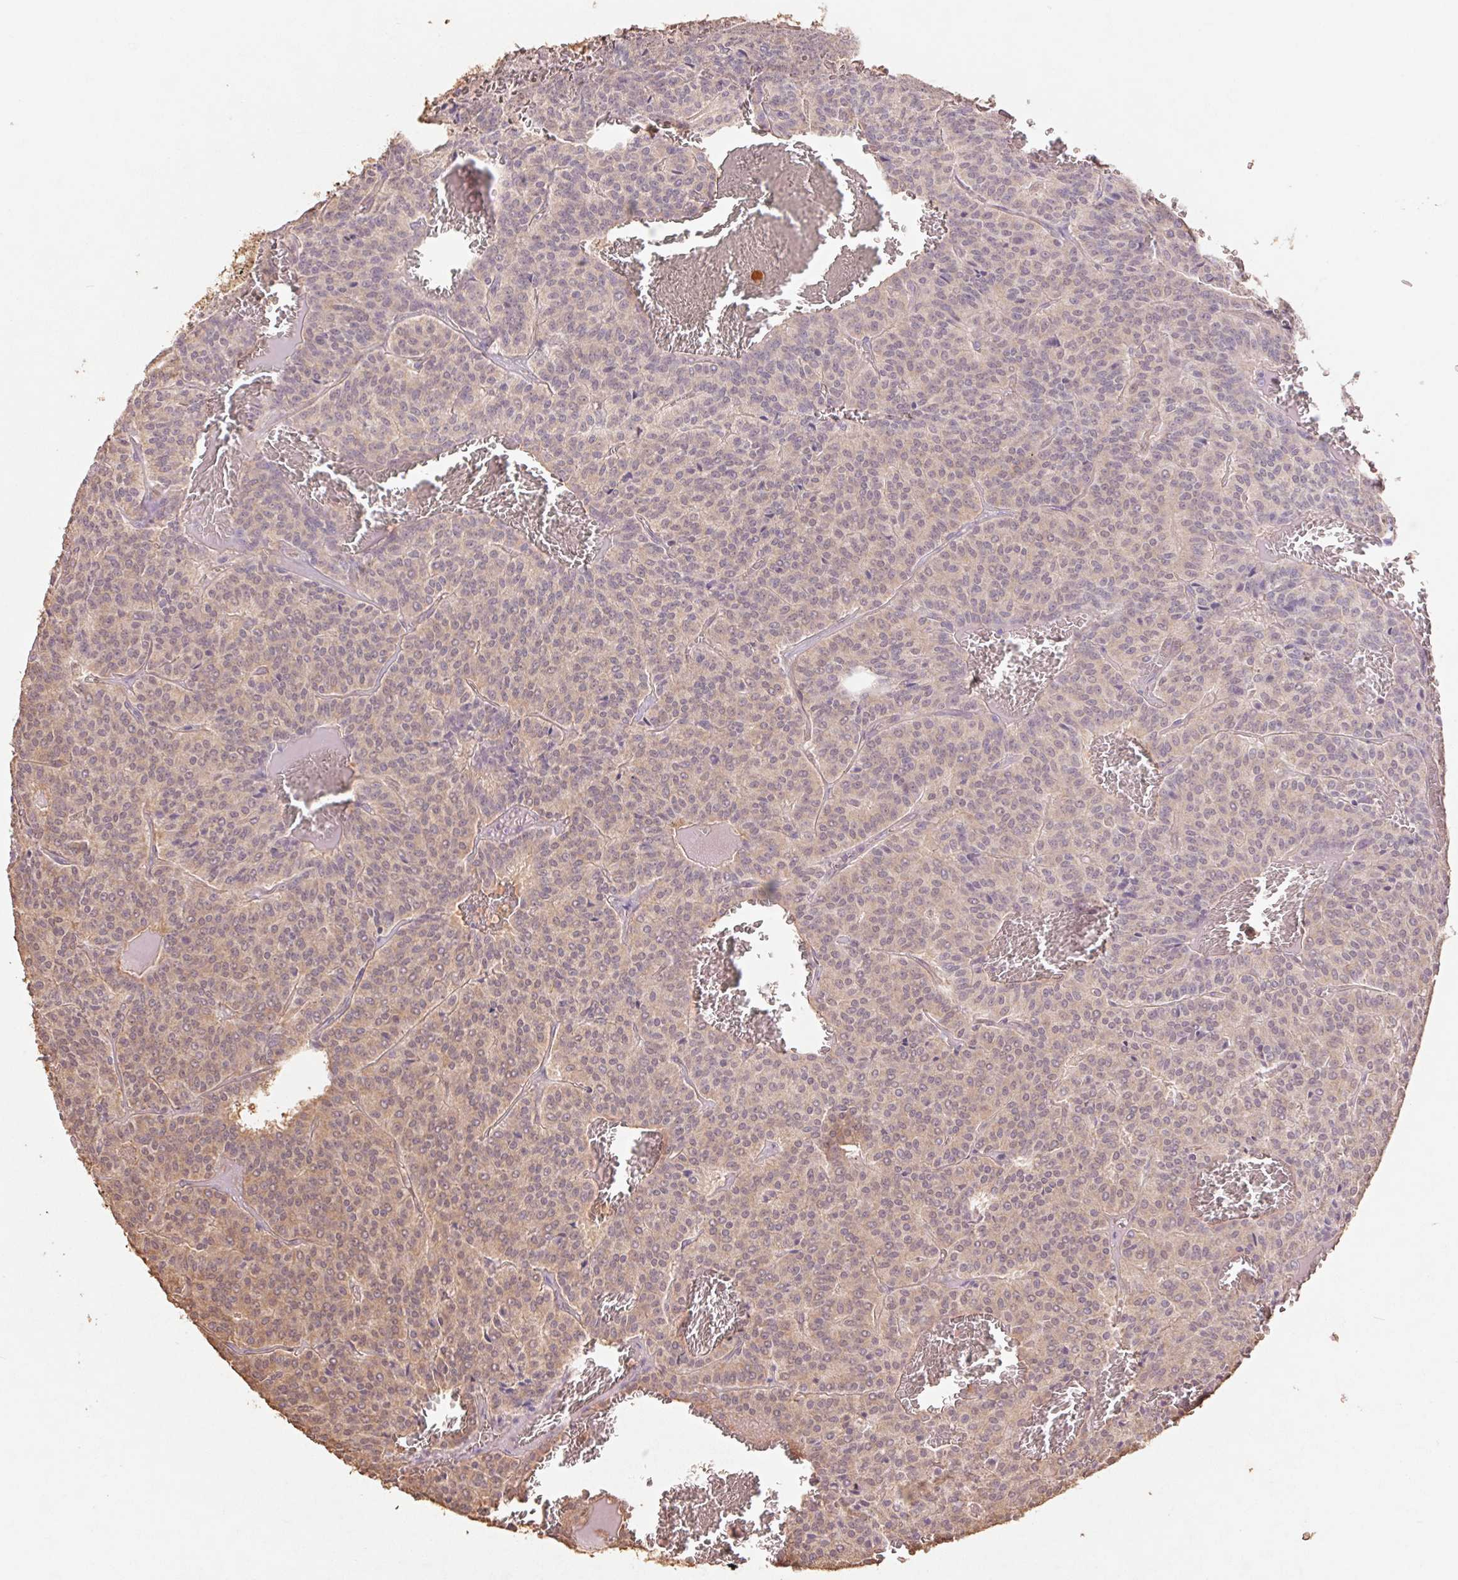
{"staining": {"intensity": "weak", "quantity": ">75%", "location": "cytoplasmic/membranous"}, "tissue": "carcinoid", "cell_type": "Tumor cells", "image_type": "cancer", "snomed": [{"axis": "morphology", "description": "Carcinoid, malignant, NOS"}, {"axis": "topography", "description": "Lung"}], "caption": "Immunohistochemistry (IHC) staining of malignant carcinoid, which shows low levels of weak cytoplasmic/membranous positivity in approximately >75% of tumor cells indicating weak cytoplasmic/membranous protein staining. The staining was performed using DAB (brown) for protein detection and nuclei were counterstained in hematoxylin (blue).", "gene": "GRM2", "patient": {"sex": "male", "age": 70}}